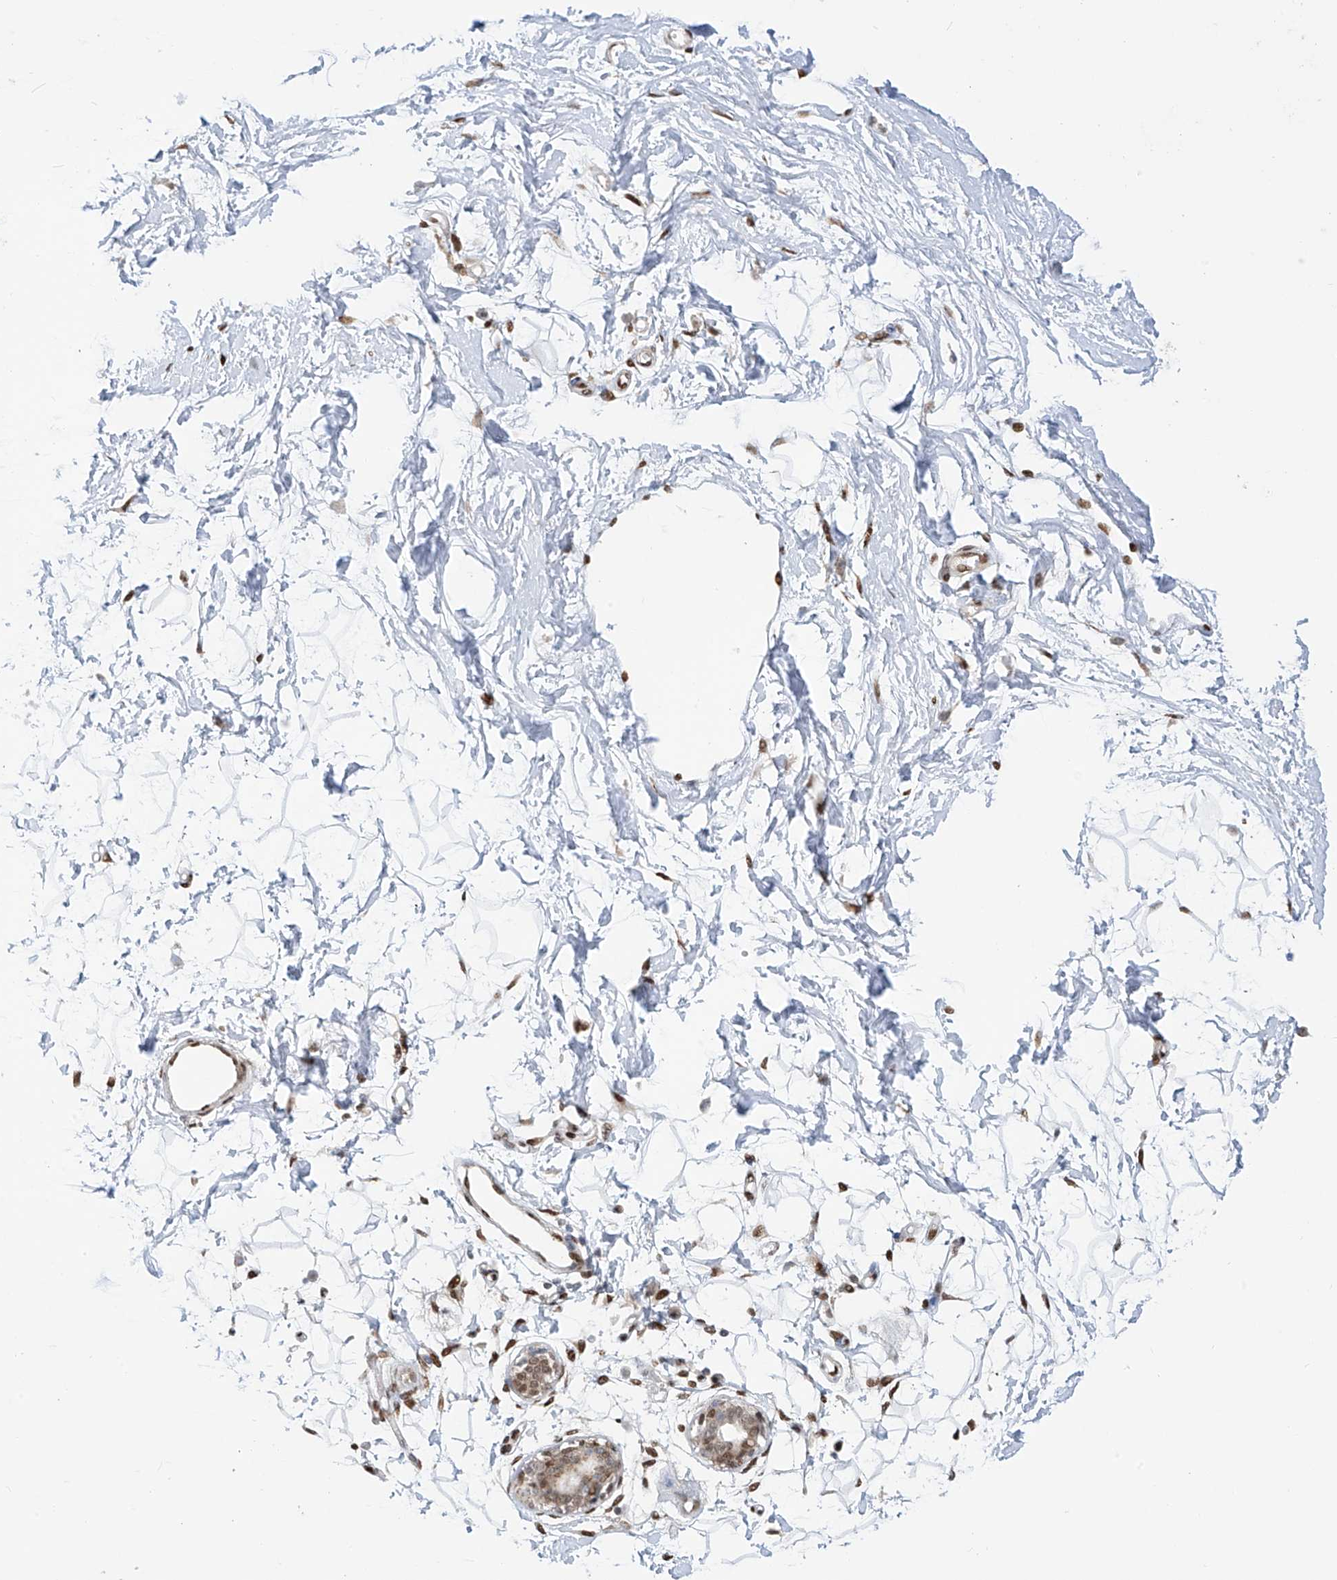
{"staining": {"intensity": "moderate", "quantity": ">75%", "location": "nuclear"}, "tissue": "breast", "cell_type": "Adipocytes", "image_type": "normal", "snomed": [{"axis": "morphology", "description": "Normal tissue, NOS"}, {"axis": "topography", "description": "Breast"}], "caption": "Moderate nuclear expression for a protein is seen in approximately >75% of adipocytes of unremarkable breast using immunohistochemistry (IHC).", "gene": "PM20D2", "patient": {"sex": "female", "age": 45}}